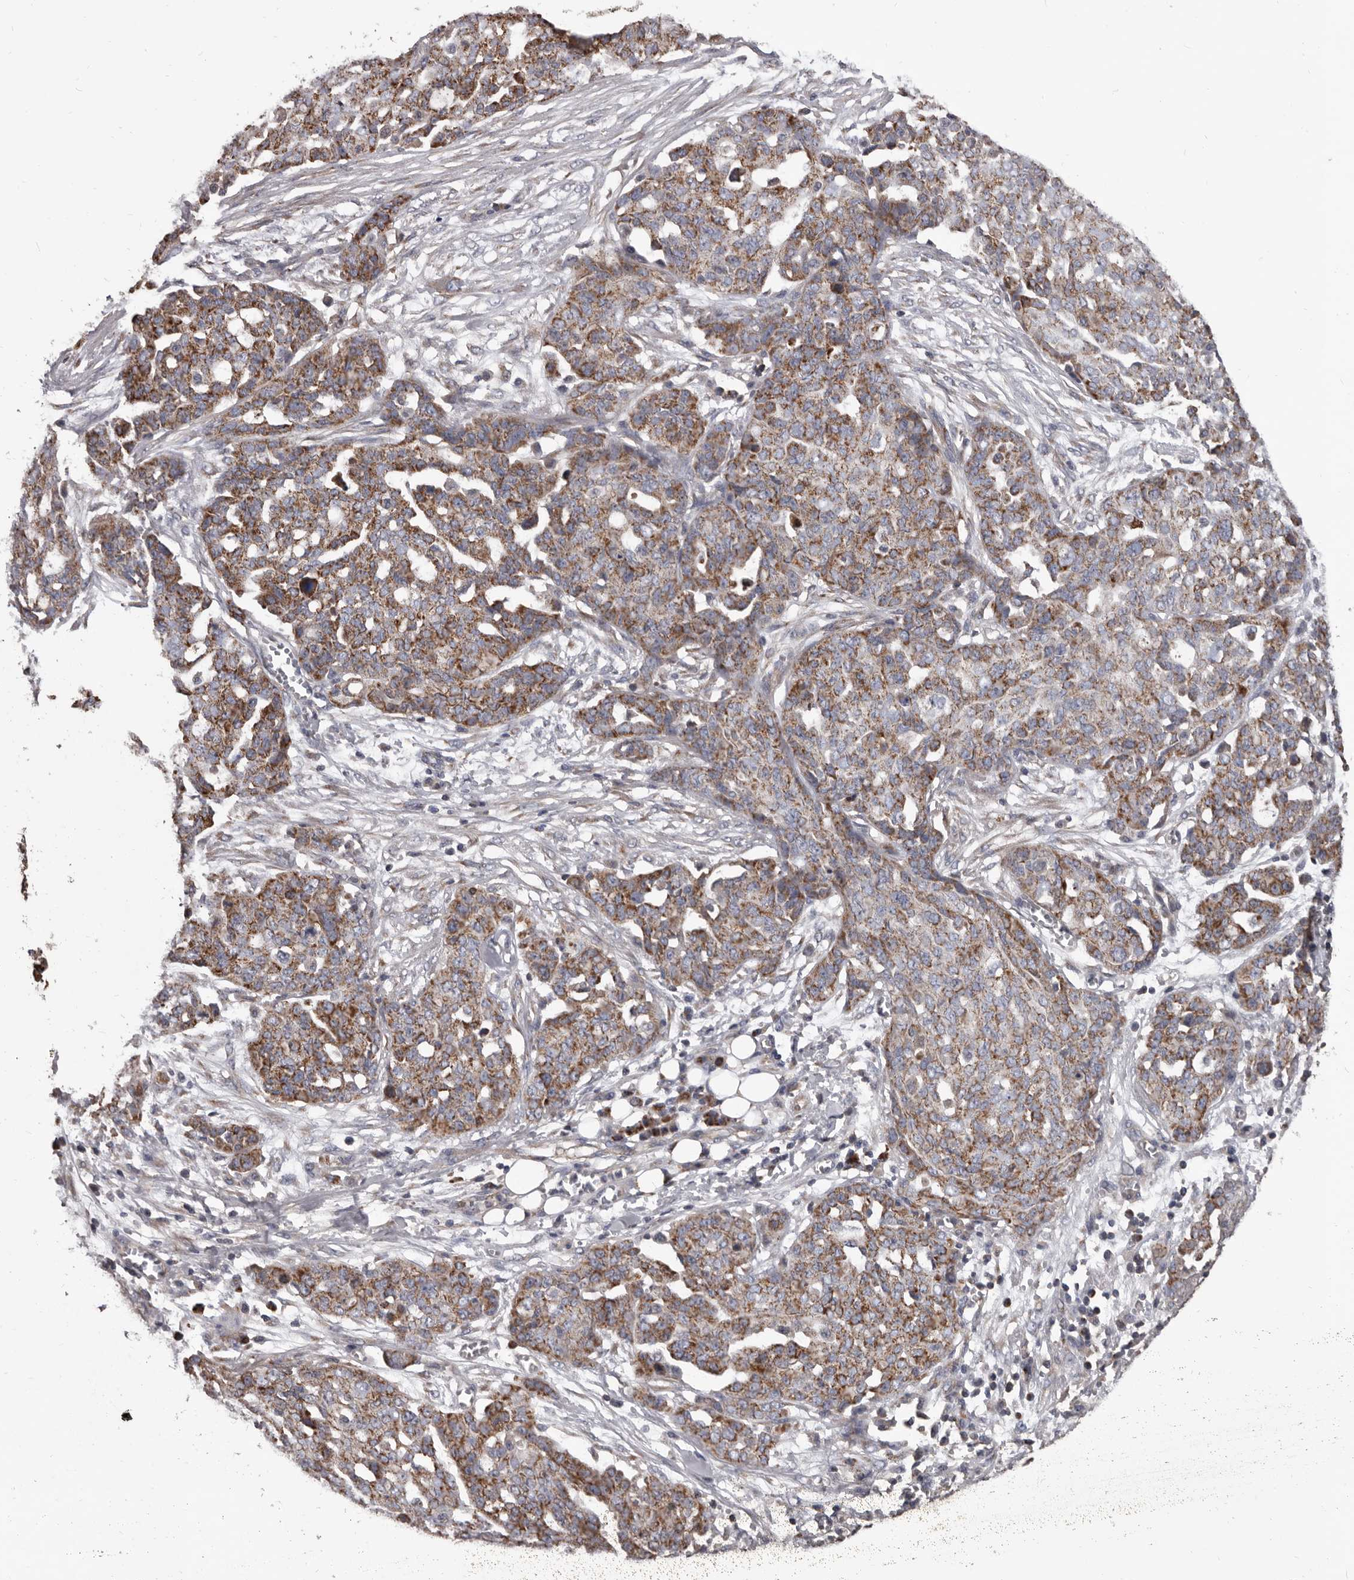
{"staining": {"intensity": "moderate", "quantity": ">75%", "location": "cytoplasmic/membranous"}, "tissue": "ovarian cancer", "cell_type": "Tumor cells", "image_type": "cancer", "snomed": [{"axis": "morphology", "description": "Cystadenocarcinoma, serous, NOS"}, {"axis": "topography", "description": "Soft tissue"}, {"axis": "topography", "description": "Ovary"}], "caption": "DAB immunohistochemical staining of ovarian serous cystadenocarcinoma reveals moderate cytoplasmic/membranous protein positivity in about >75% of tumor cells.", "gene": "ALDH5A1", "patient": {"sex": "female", "age": 57}}